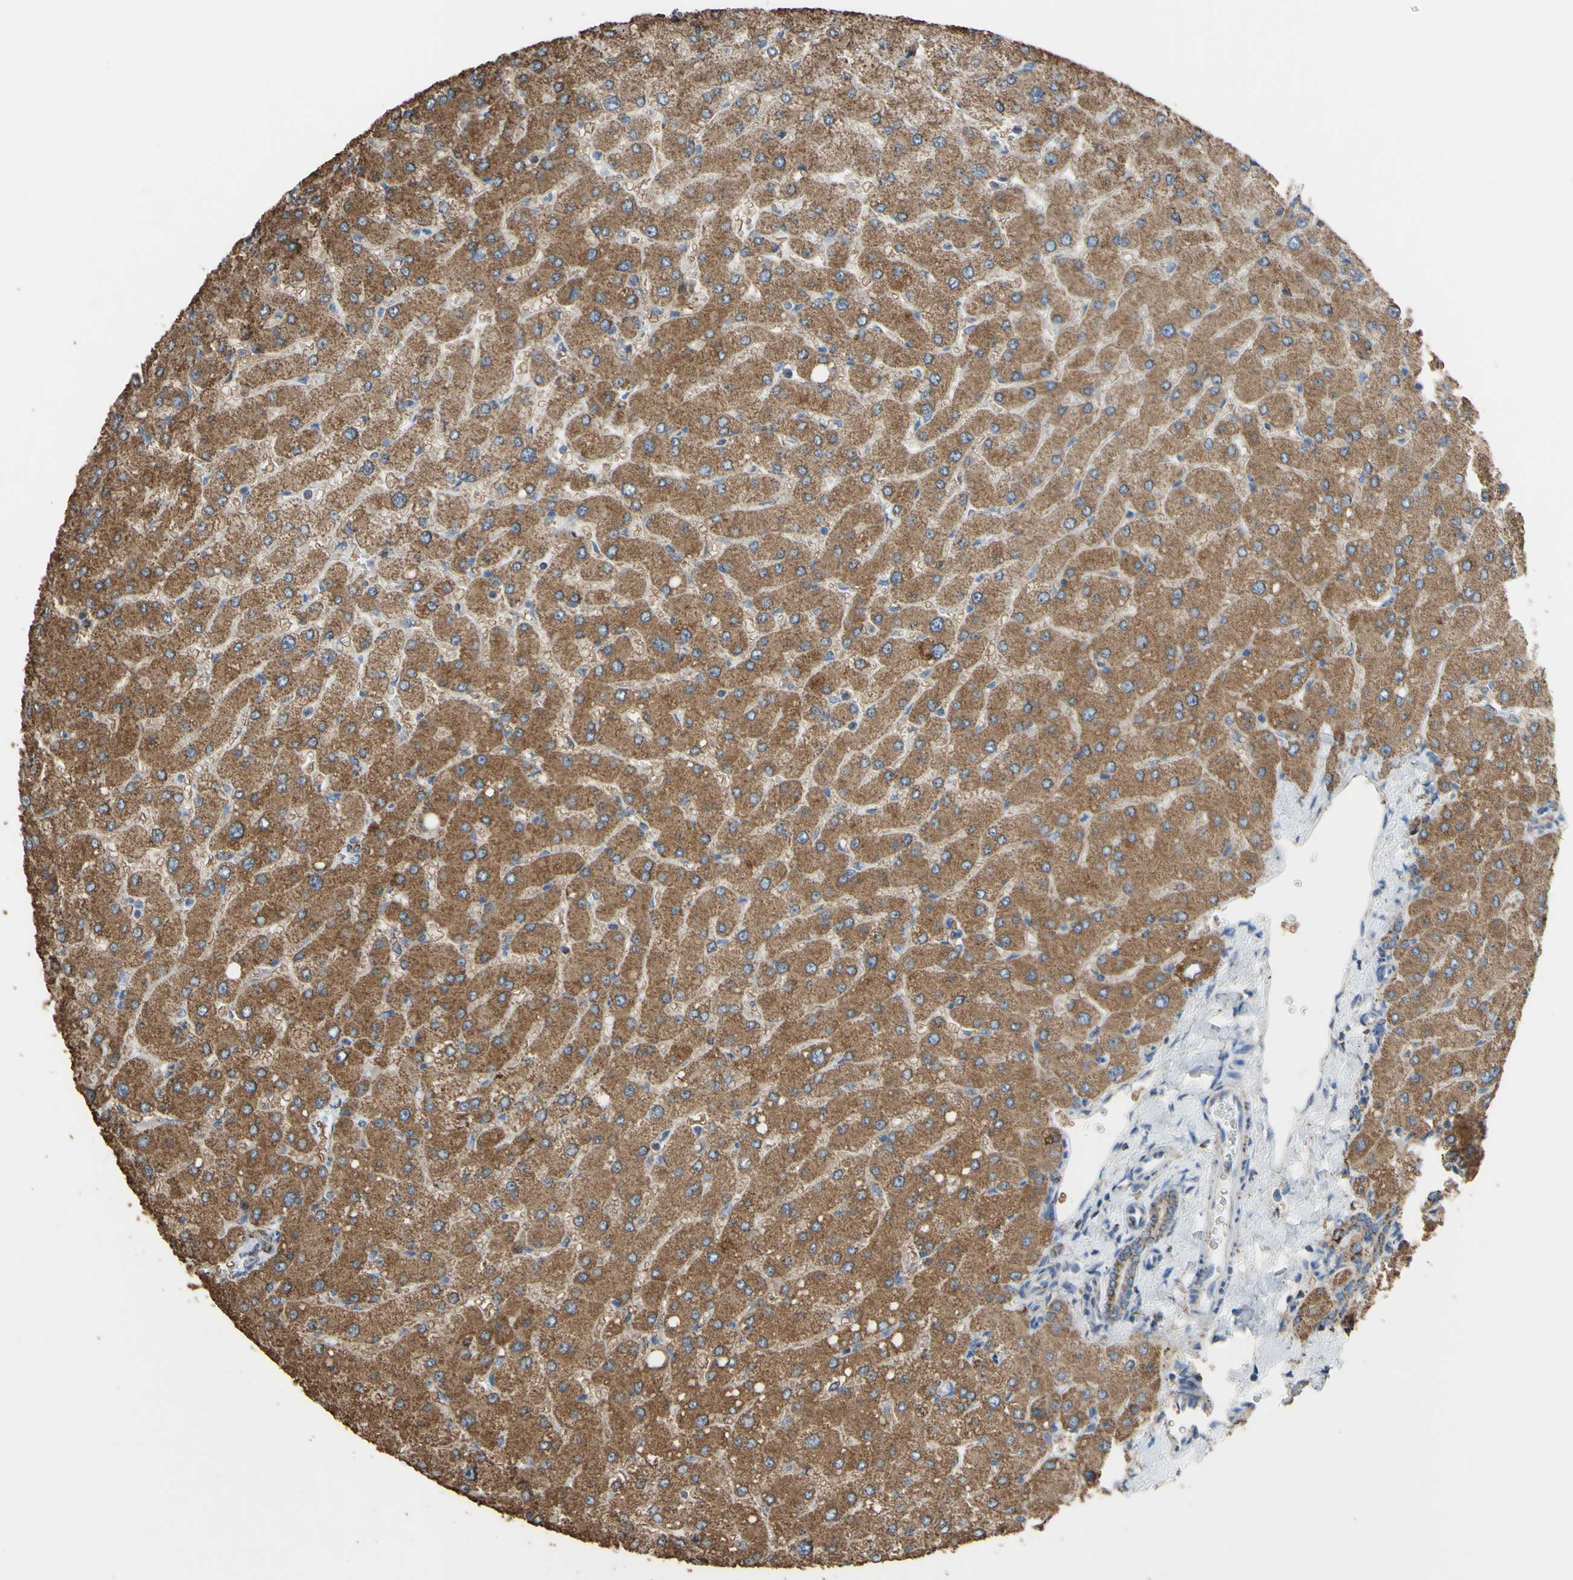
{"staining": {"intensity": "moderate", "quantity": "25%-75%", "location": "cytoplasmic/membranous"}, "tissue": "liver", "cell_type": "Cholangiocytes", "image_type": "normal", "snomed": [{"axis": "morphology", "description": "Normal tissue, NOS"}, {"axis": "topography", "description": "Liver"}], "caption": "Human liver stained for a protein (brown) displays moderate cytoplasmic/membranous positive expression in approximately 25%-75% of cholangiocytes.", "gene": "CMKLR2", "patient": {"sex": "male", "age": 55}}